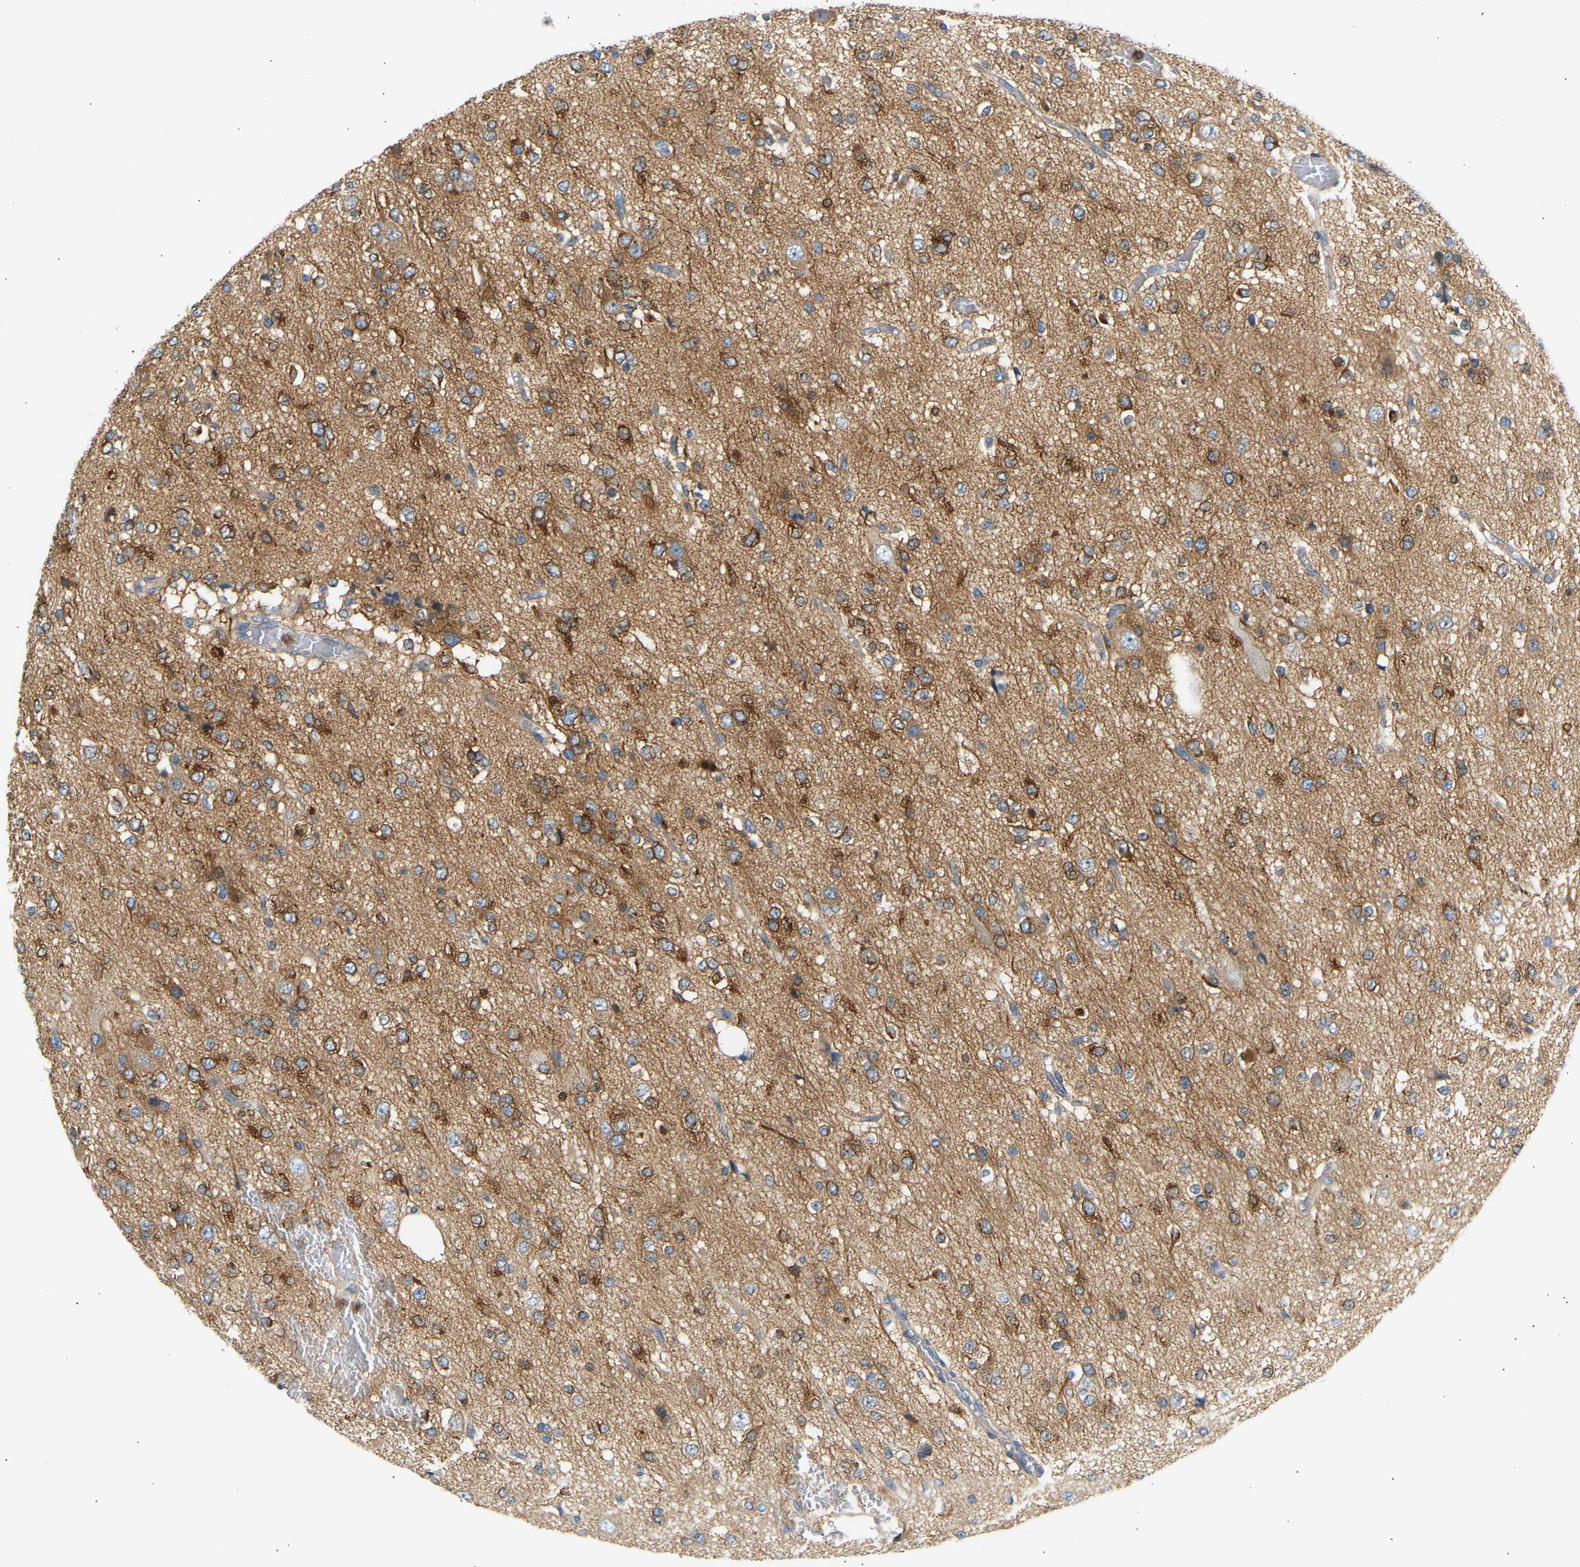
{"staining": {"intensity": "moderate", "quantity": "25%-75%", "location": "cytoplasmic/membranous"}, "tissue": "glioma", "cell_type": "Tumor cells", "image_type": "cancer", "snomed": [{"axis": "morphology", "description": "Glioma, malignant, Low grade"}, {"axis": "topography", "description": "Brain"}], "caption": "Moderate cytoplasmic/membranous staining is appreciated in approximately 25%-75% of tumor cells in malignant glioma (low-grade).", "gene": "FNBP1", "patient": {"sex": "male", "age": 38}}